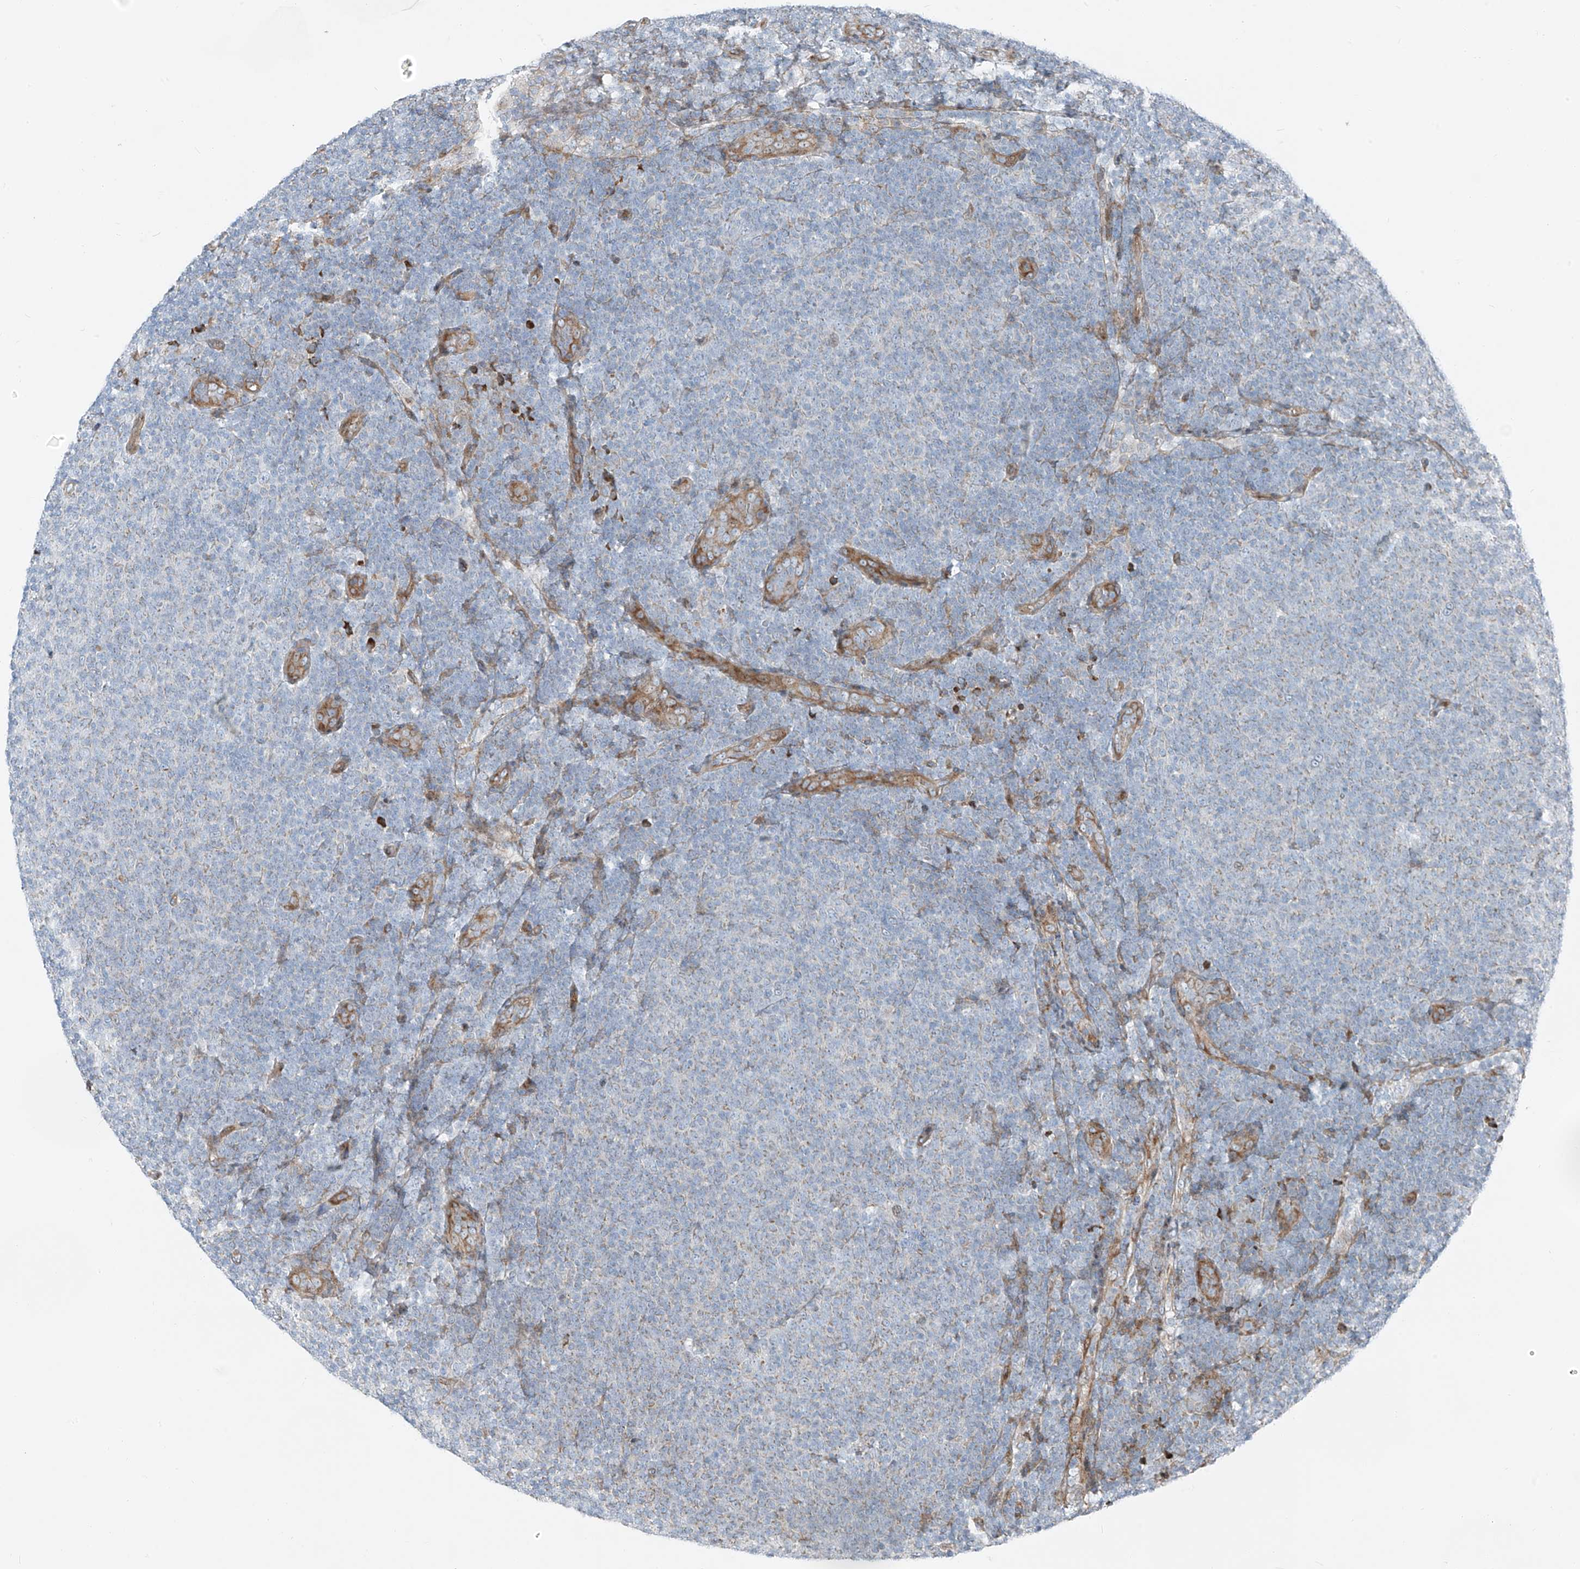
{"staining": {"intensity": "negative", "quantity": "none", "location": "none"}, "tissue": "lymphoma", "cell_type": "Tumor cells", "image_type": "cancer", "snomed": [{"axis": "morphology", "description": "Malignant lymphoma, non-Hodgkin's type, Low grade"}, {"axis": "topography", "description": "Lymph node"}], "caption": "Immunohistochemistry (IHC) micrograph of neoplastic tissue: human lymphoma stained with DAB (3,3'-diaminobenzidine) shows no significant protein staining in tumor cells.", "gene": "HIC2", "patient": {"sex": "male", "age": 66}}